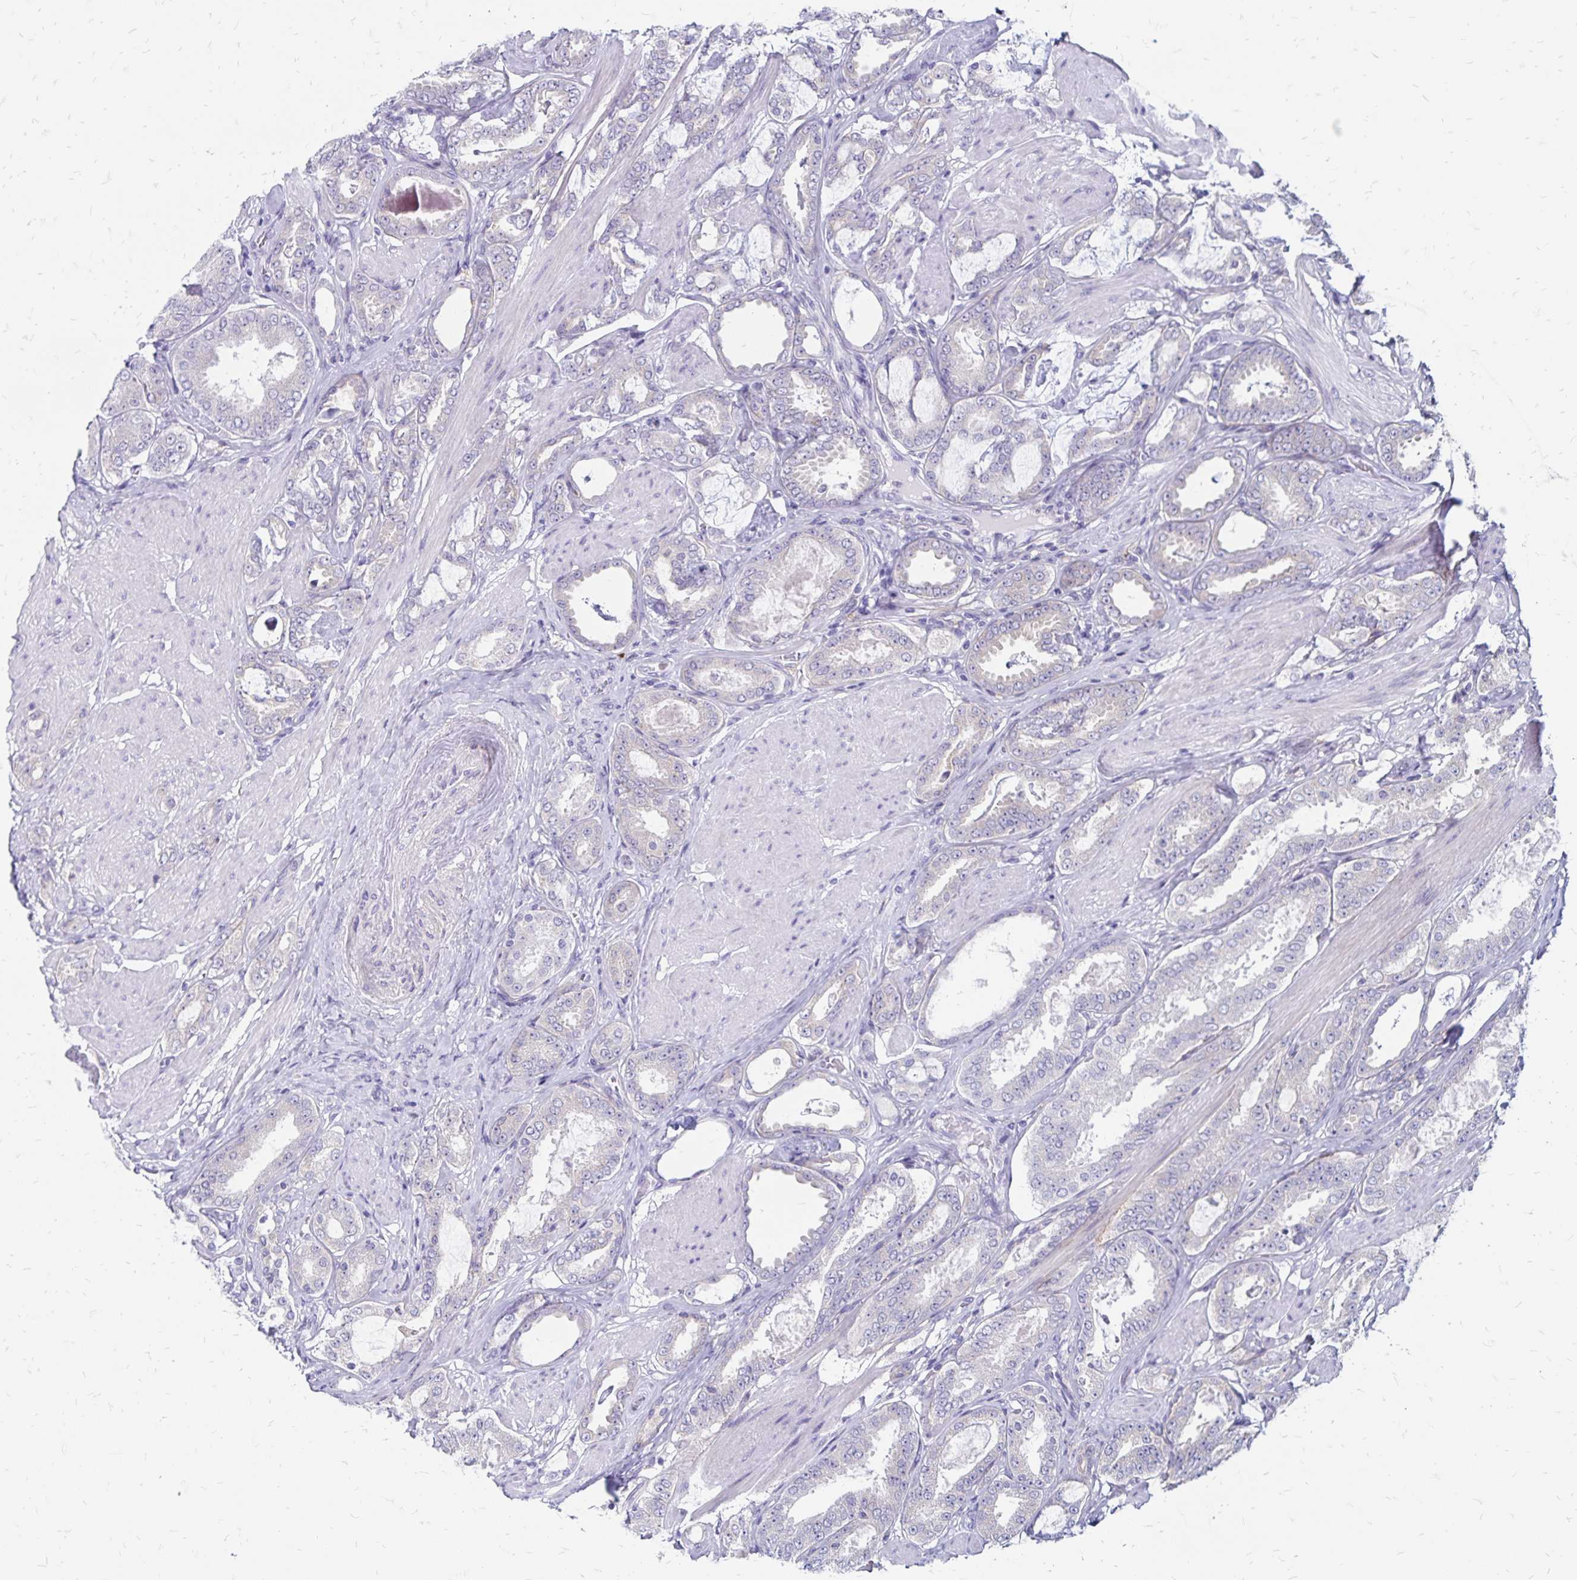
{"staining": {"intensity": "negative", "quantity": "none", "location": "none"}, "tissue": "prostate cancer", "cell_type": "Tumor cells", "image_type": "cancer", "snomed": [{"axis": "morphology", "description": "Adenocarcinoma, High grade"}, {"axis": "topography", "description": "Prostate"}], "caption": "DAB (3,3'-diaminobenzidine) immunohistochemical staining of prostate cancer displays no significant expression in tumor cells.", "gene": "TNS3", "patient": {"sex": "male", "age": 63}}